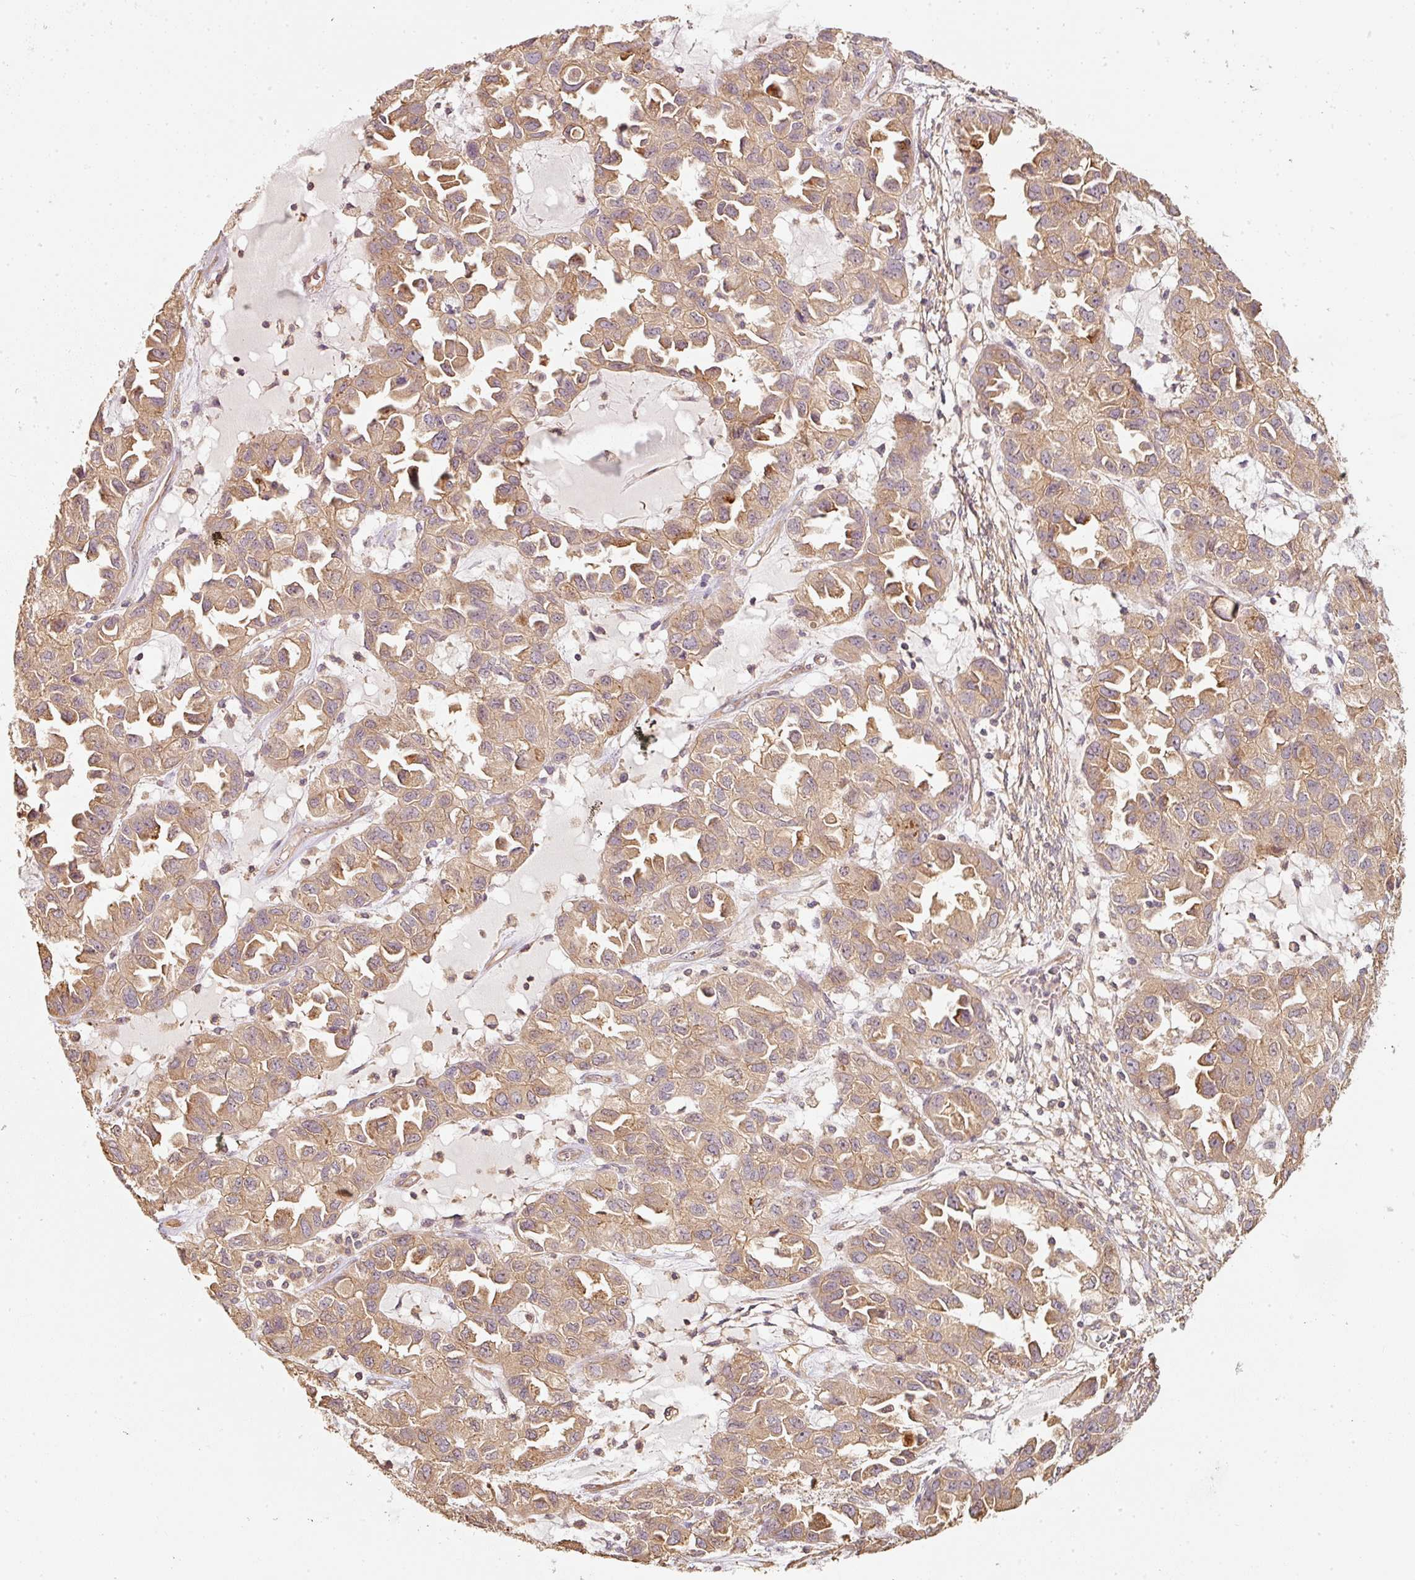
{"staining": {"intensity": "weak", "quantity": ">75%", "location": "cytoplasmic/membranous"}, "tissue": "ovarian cancer", "cell_type": "Tumor cells", "image_type": "cancer", "snomed": [{"axis": "morphology", "description": "Cystadenocarcinoma, serous, NOS"}, {"axis": "topography", "description": "Ovary"}], "caption": "A photomicrograph of human serous cystadenocarcinoma (ovarian) stained for a protein shows weak cytoplasmic/membranous brown staining in tumor cells.", "gene": "CEP95", "patient": {"sex": "female", "age": 84}}